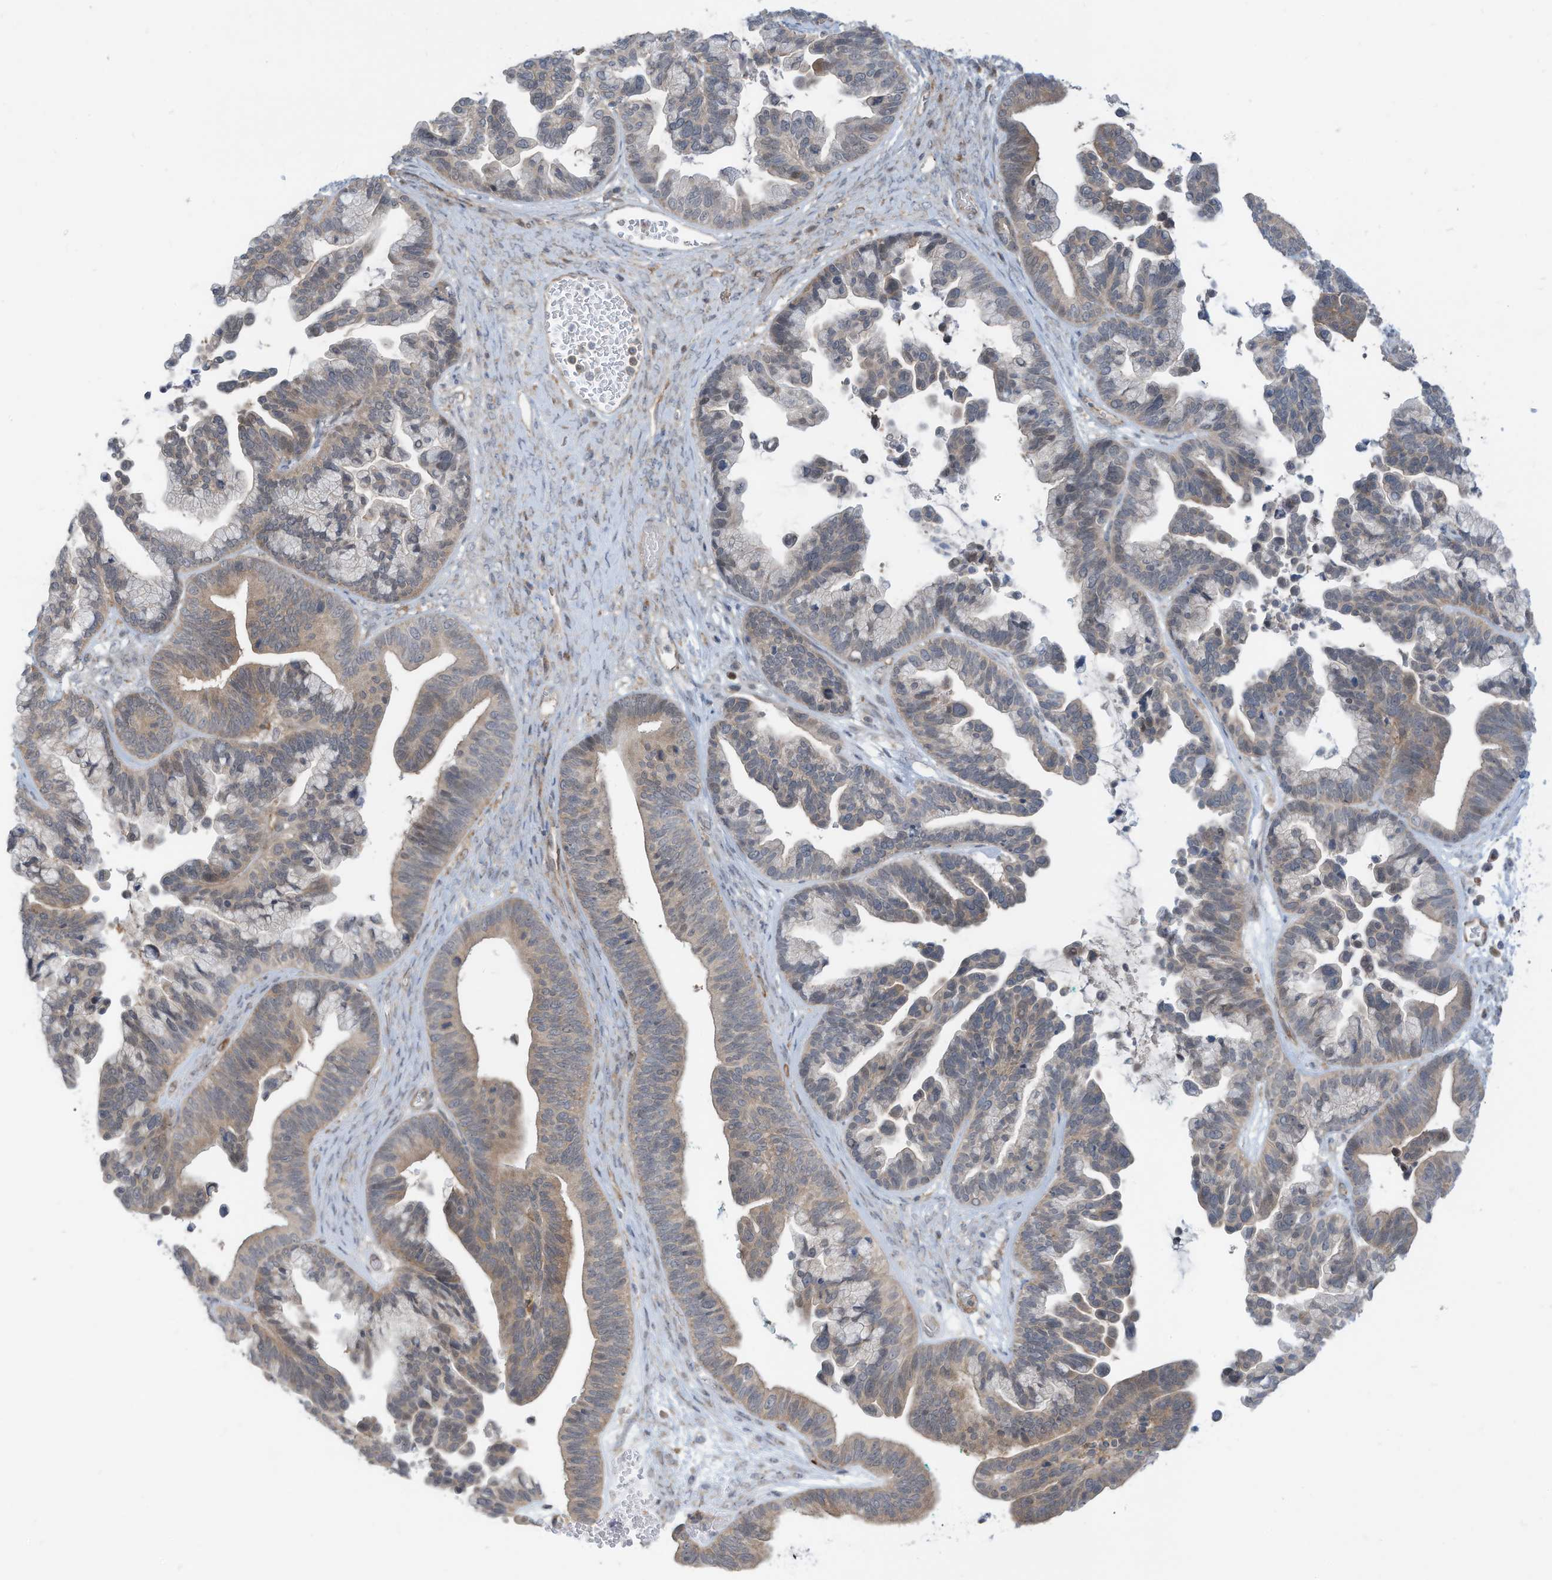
{"staining": {"intensity": "weak", "quantity": ">75%", "location": "cytoplasmic/membranous"}, "tissue": "ovarian cancer", "cell_type": "Tumor cells", "image_type": "cancer", "snomed": [{"axis": "morphology", "description": "Cystadenocarcinoma, serous, NOS"}, {"axis": "topography", "description": "Ovary"}], "caption": "Immunohistochemistry (IHC) (DAB) staining of serous cystadenocarcinoma (ovarian) shows weak cytoplasmic/membranous protein positivity in about >75% of tumor cells.", "gene": "DZIP3", "patient": {"sex": "female", "age": 56}}